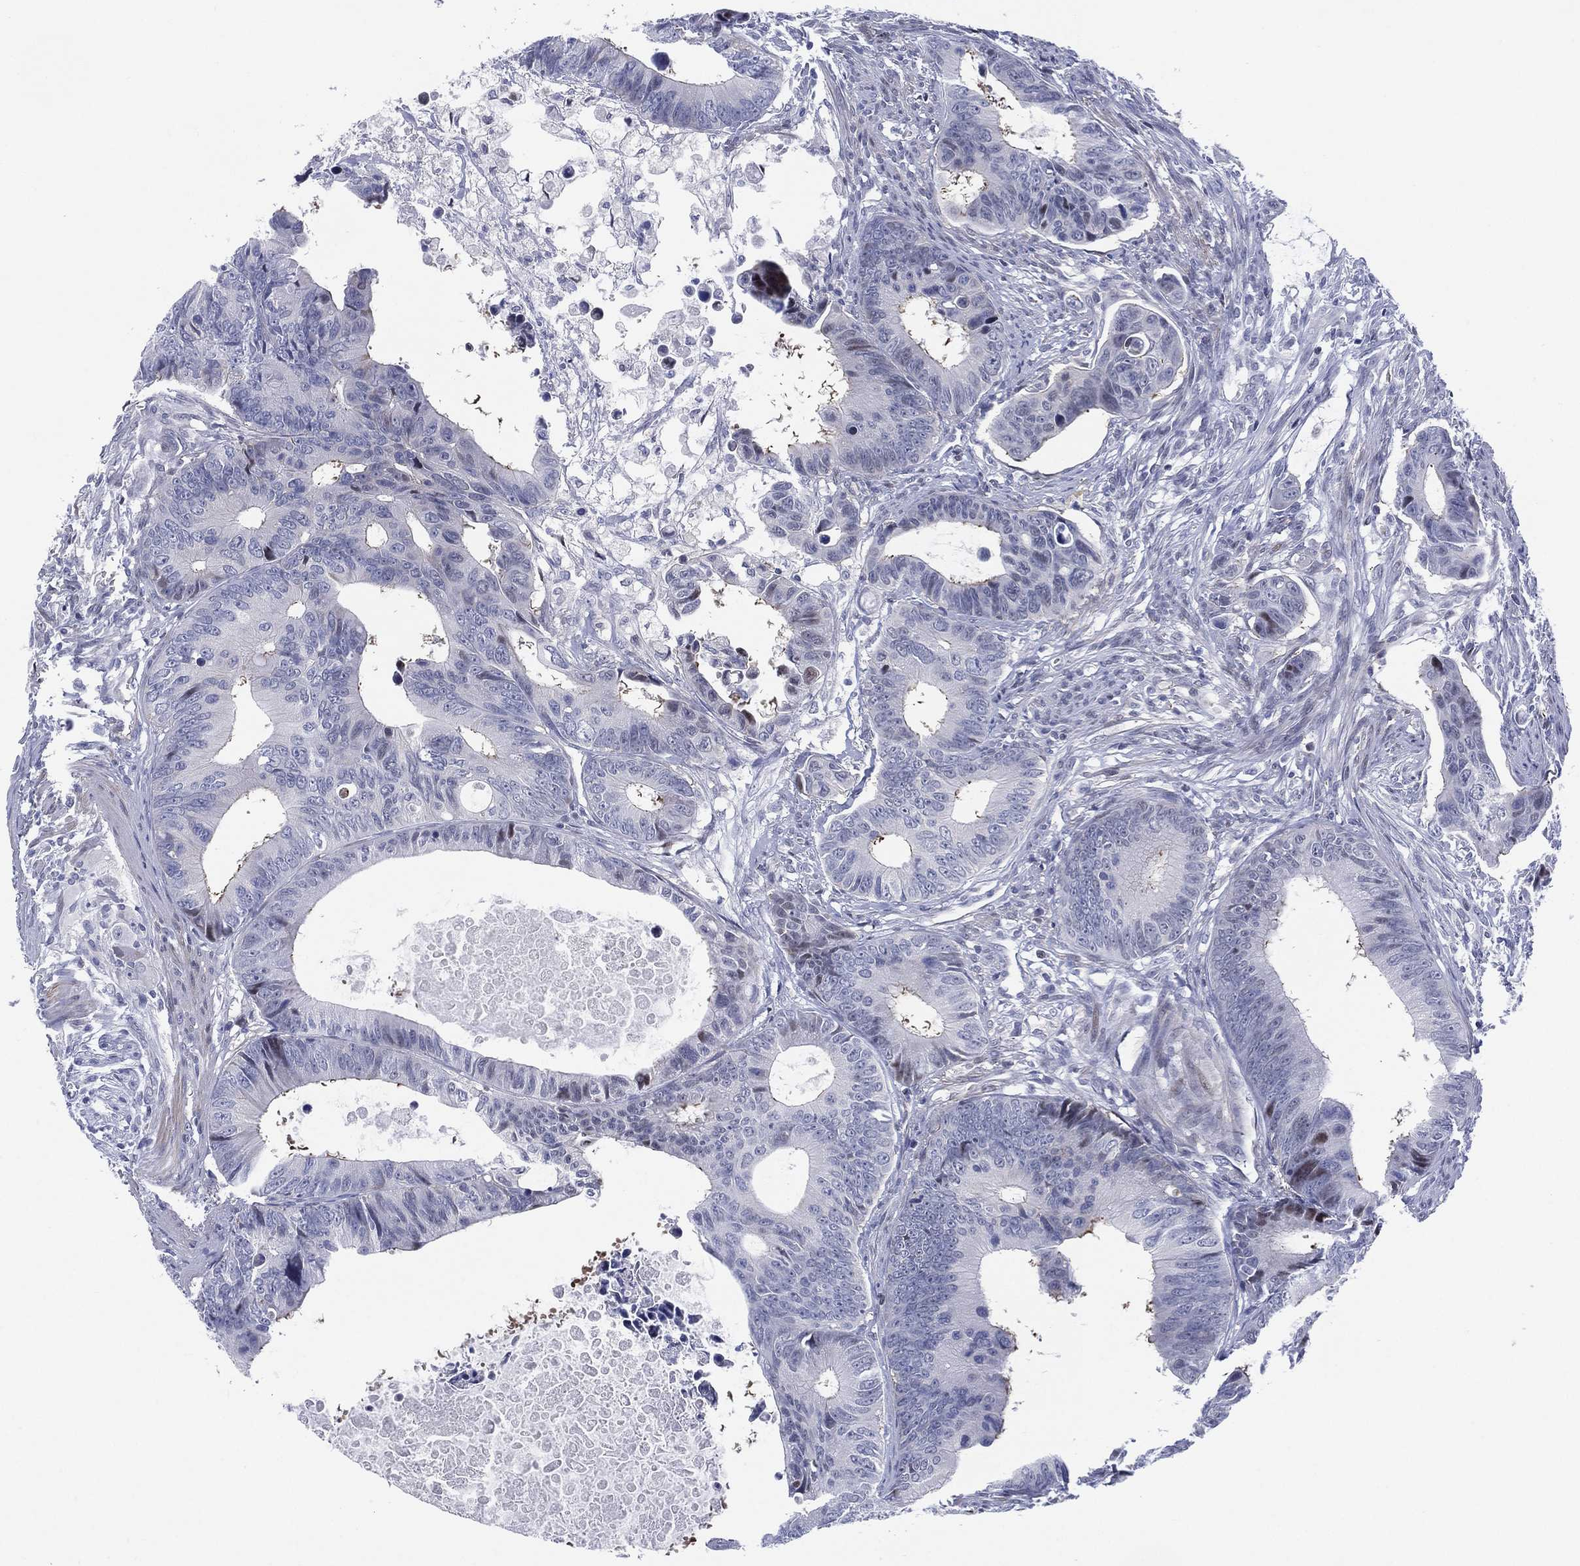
{"staining": {"intensity": "negative", "quantity": "none", "location": "none"}, "tissue": "colorectal cancer", "cell_type": "Tumor cells", "image_type": "cancer", "snomed": [{"axis": "morphology", "description": "Adenocarcinoma, NOS"}, {"axis": "topography", "description": "Colon"}], "caption": "Tumor cells show no significant staining in colorectal cancer. Brightfield microscopy of immunohistochemistry stained with DAB (brown) and hematoxylin (blue), captured at high magnification.", "gene": "SLC4A4", "patient": {"sex": "female", "age": 87}}